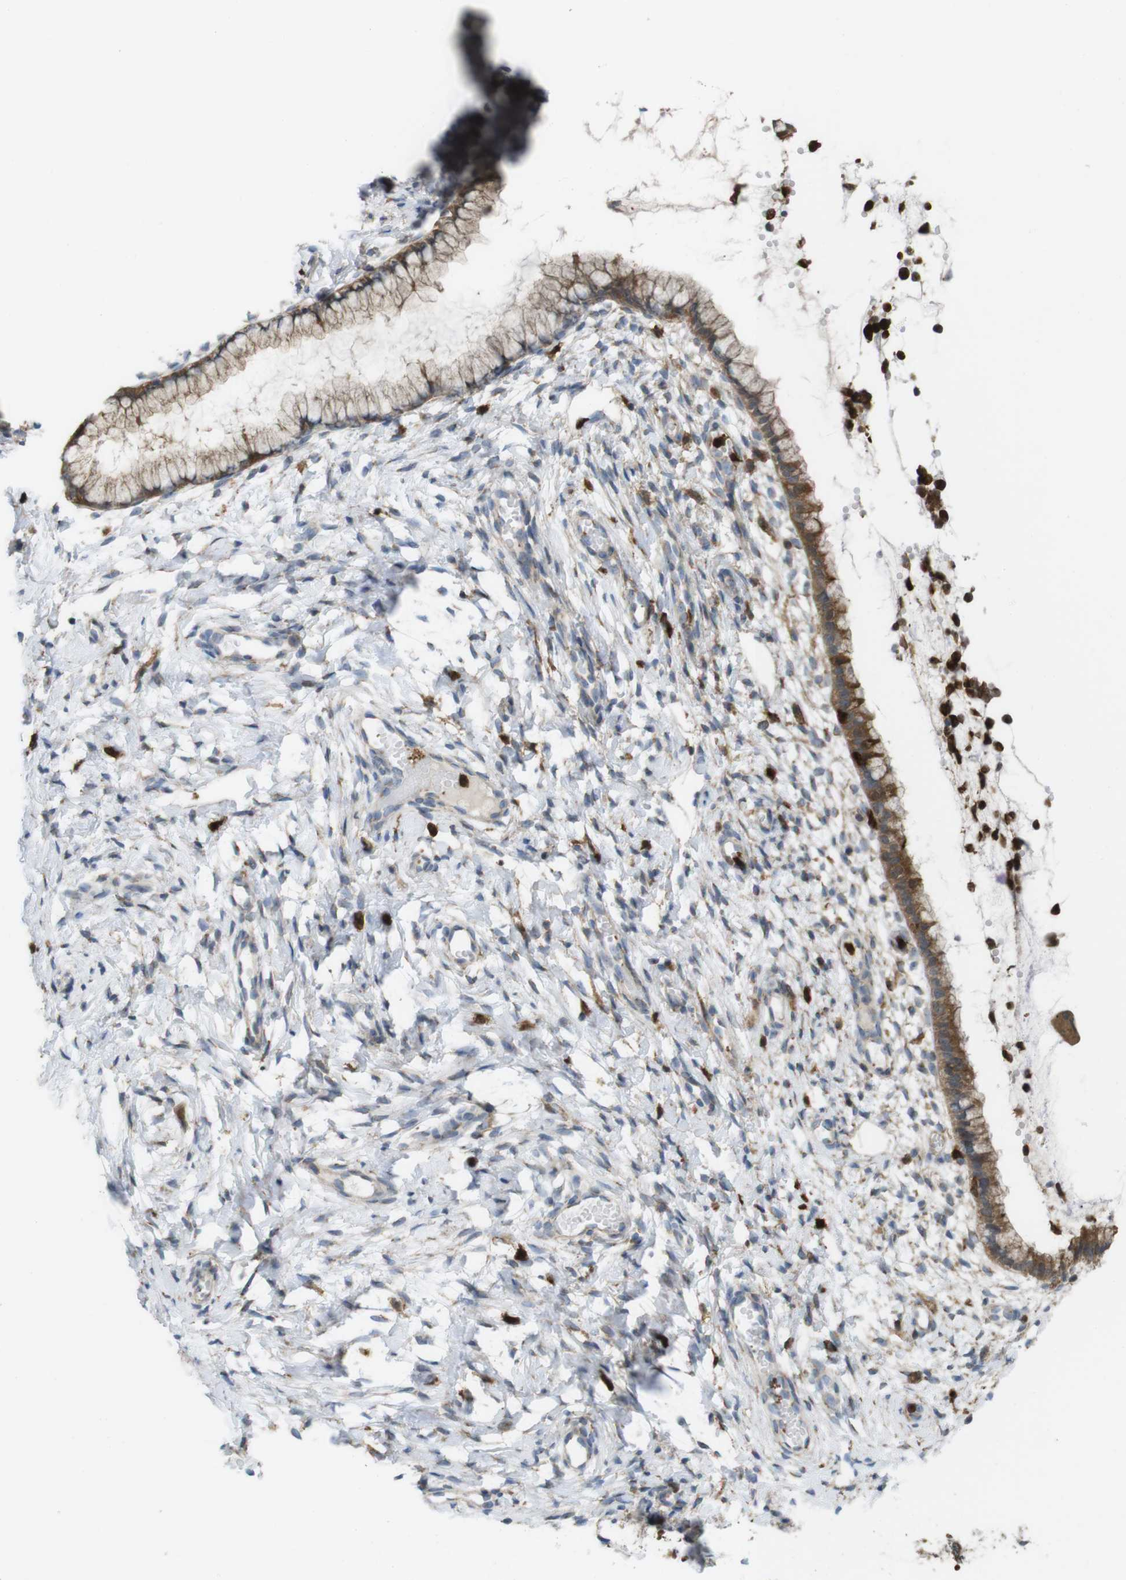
{"staining": {"intensity": "moderate", "quantity": ">75%", "location": "cytoplasmic/membranous"}, "tissue": "cervix", "cell_type": "Glandular cells", "image_type": "normal", "snomed": [{"axis": "morphology", "description": "Normal tissue, NOS"}, {"axis": "topography", "description": "Cervix"}], "caption": "Protein expression analysis of benign cervix displays moderate cytoplasmic/membranous positivity in approximately >75% of glandular cells.", "gene": "PRKCD", "patient": {"sex": "female", "age": 65}}